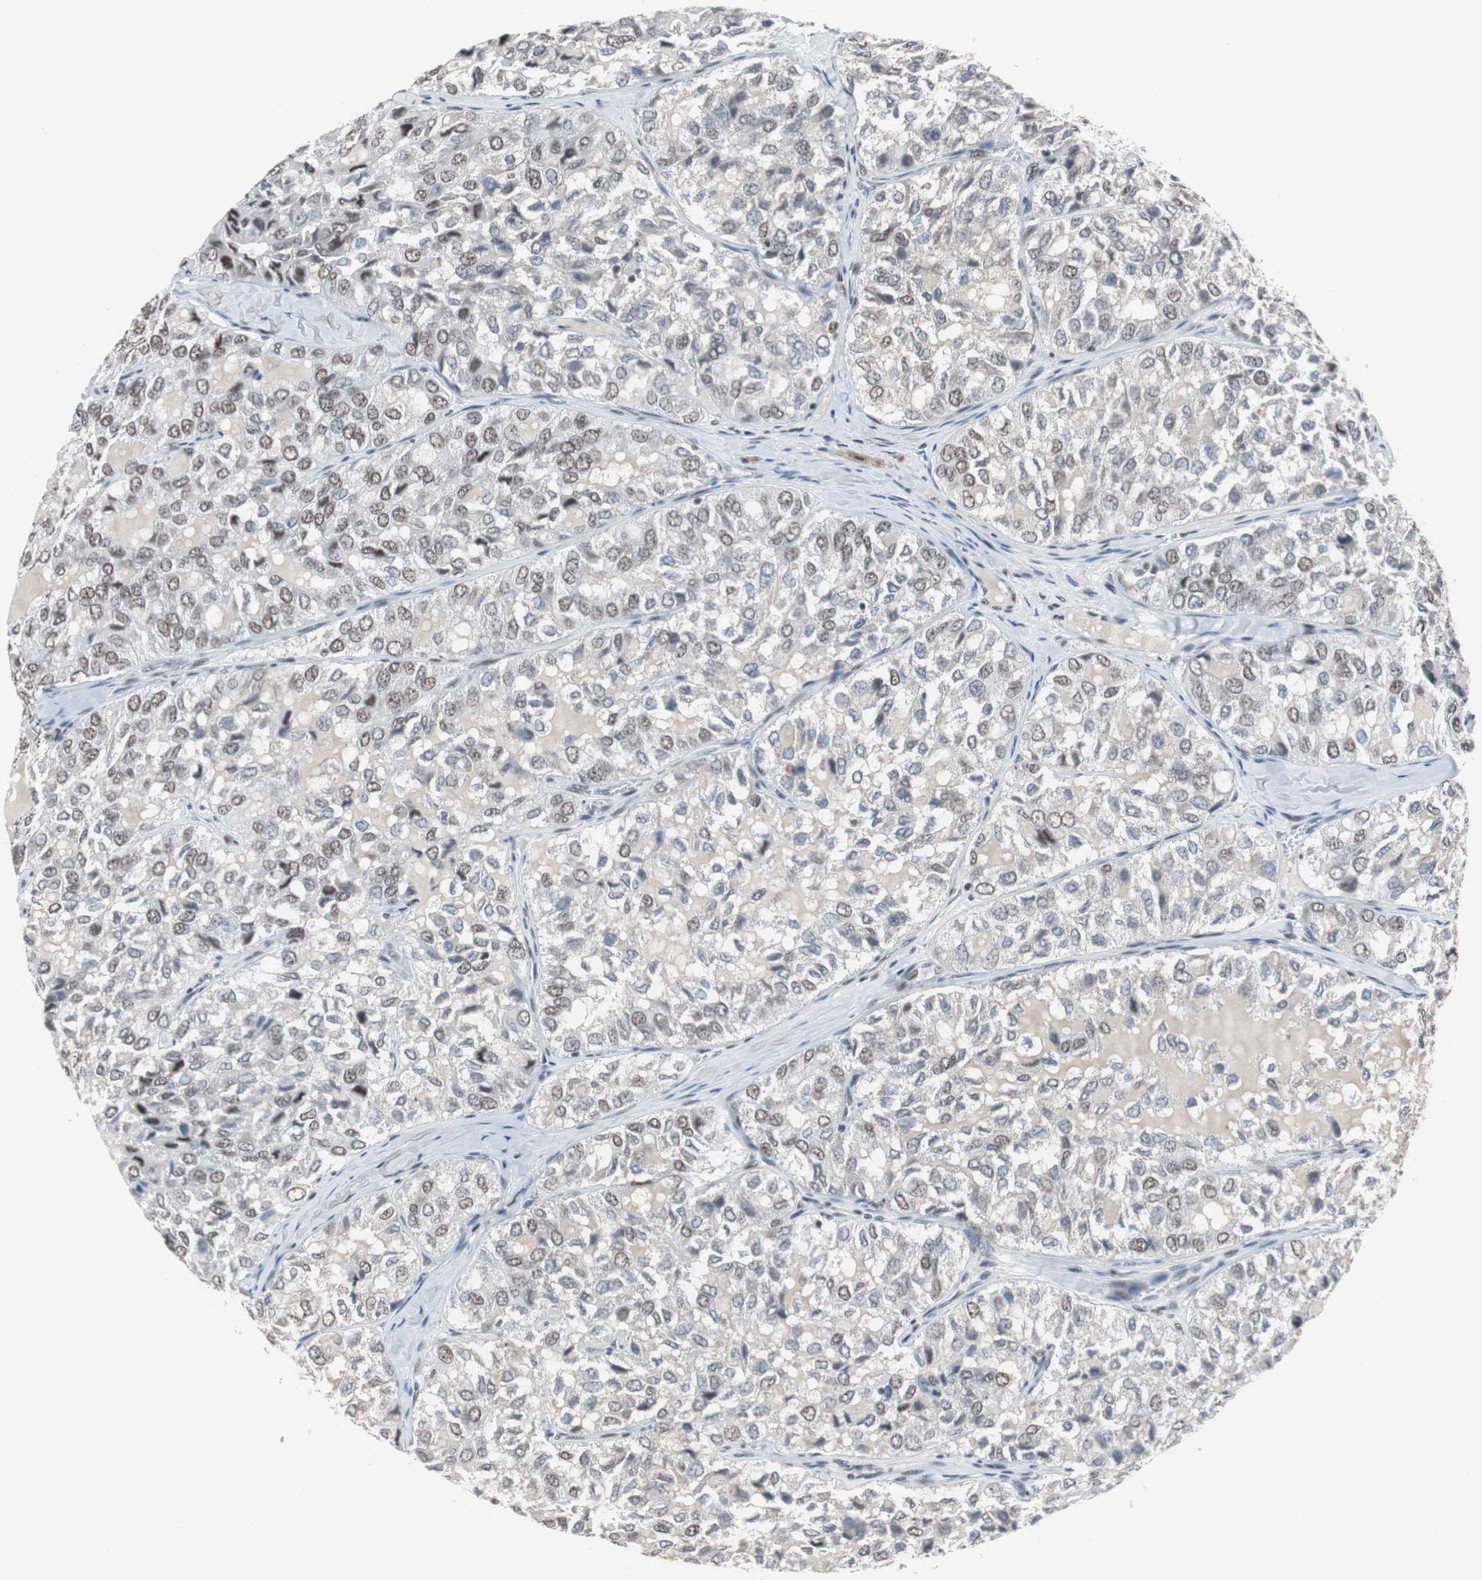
{"staining": {"intensity": "moderate", "quantity": ">75%", "location": "nuclear"}, "tissue": "thyroid cancer", "cell_type": "Tumor cells", "image_type": "cancer", "snomed": [{"axis": "morphology", "description": "Follicular adenoma carcinoma, NOS"}, {"axis": "topography", "description": "Thyroid gland"}], "caption": "A brown stain labels moderate nuclear staining of a protein in human thyroid cancer tumor cells.", "gene": "TAF7", "patient": {"sex": "male", "age": 75}}